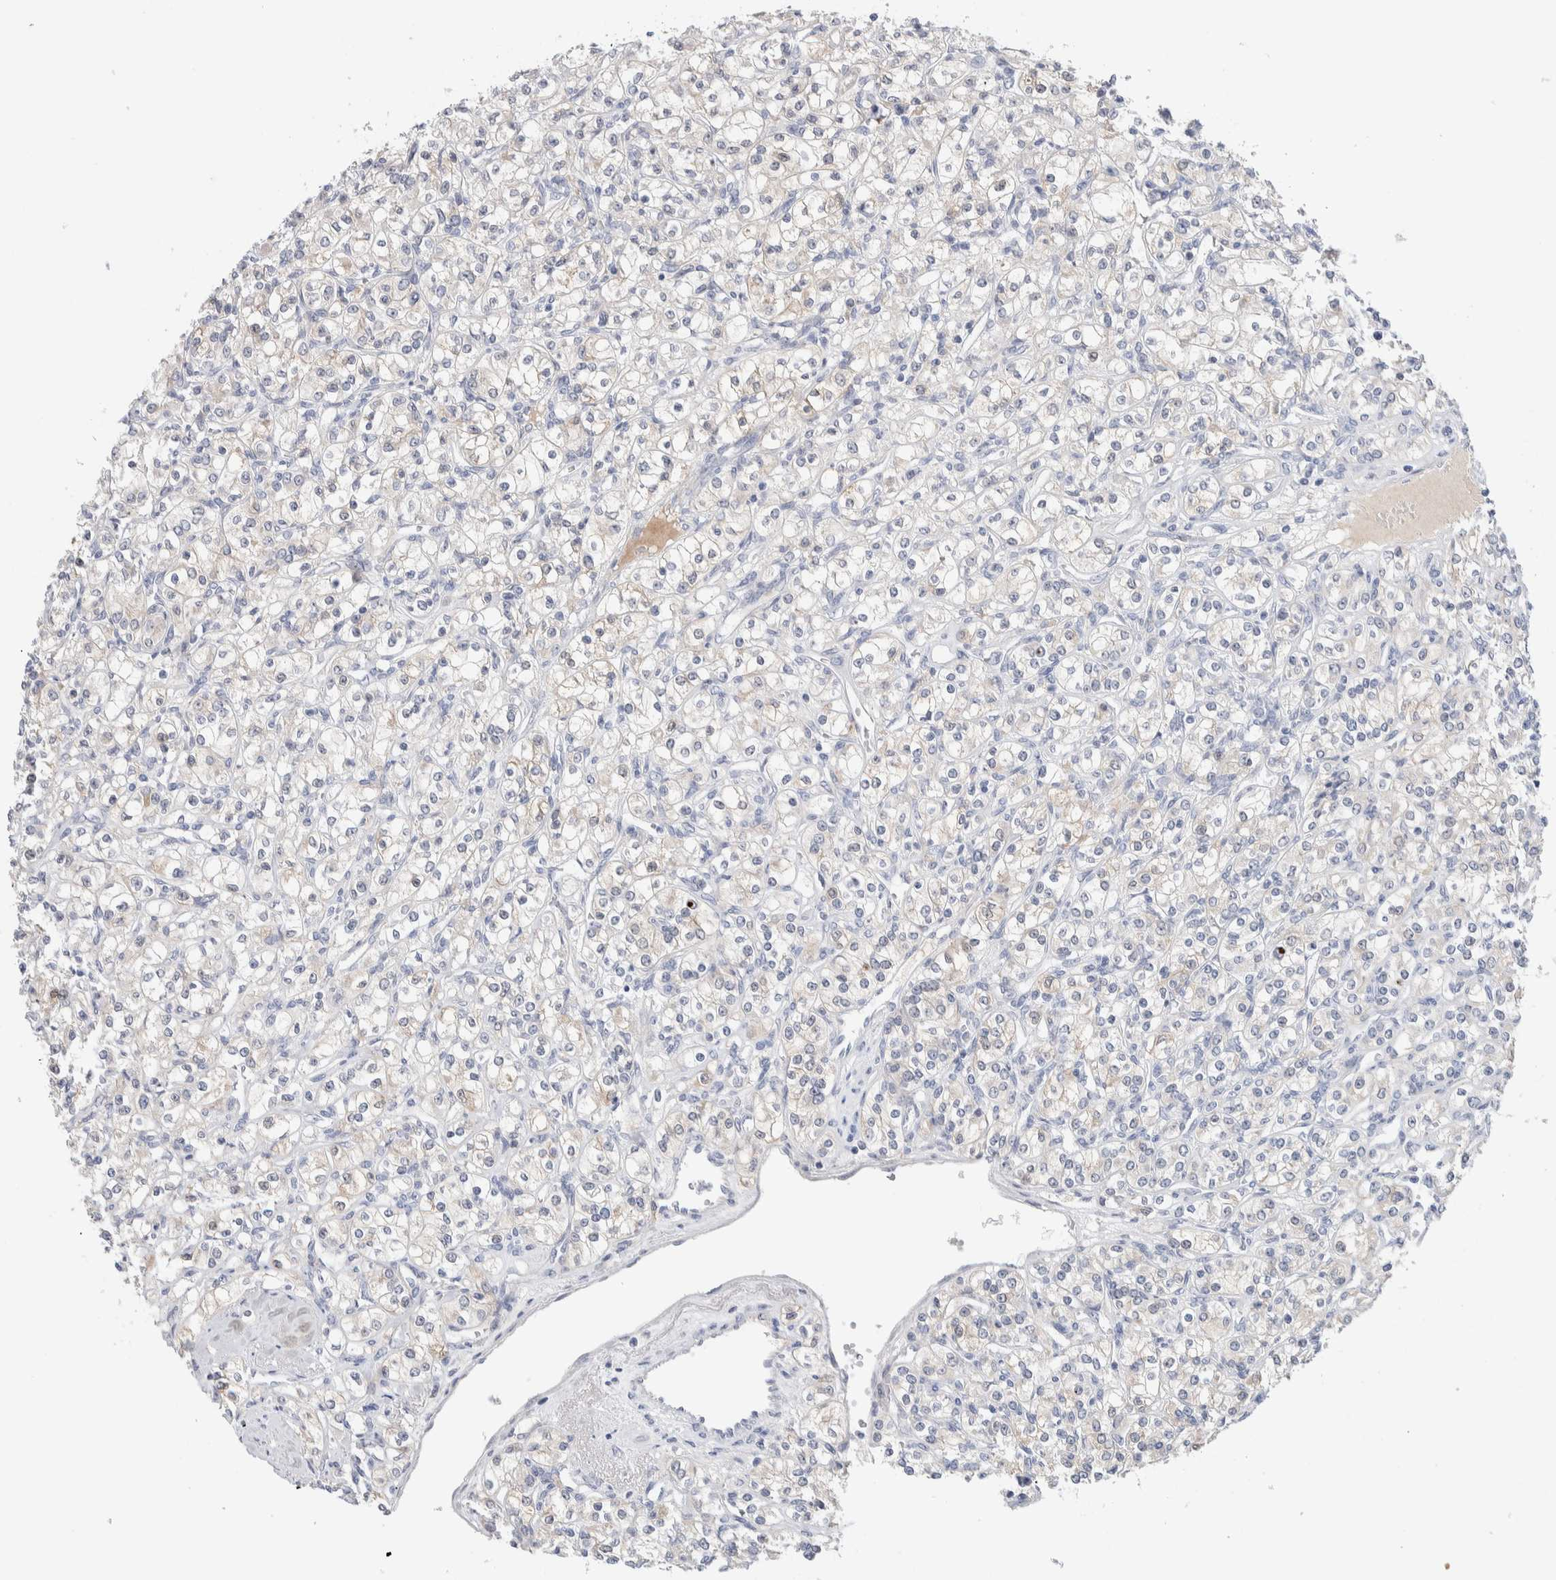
{"staining": {"intensity": "weak", "quantity": "<25%", "location": "cytoplasmic/membranous"}, "tissue": "renal cancer", "cell_type": "Tumor cells", "image_type": "cancer", "snomed": [{"axis": "morphology", "description": "Adenocarcinoma, NOS"}, {"axis": "topography", "description": "Kidney"}], "caption": "Immunohistochemical staining of adenocarcinoma (renal) exhibits no significant staining in tumor cells. (Stains: DAB (3,3'-diaminobenzidine) immunohistochemistry with hematoxylin counter stain, Microscopy: brightfield microscopy at high magnification).", "gene": "DNAJB6", "patient": {"sex": "male", "age": 77}}